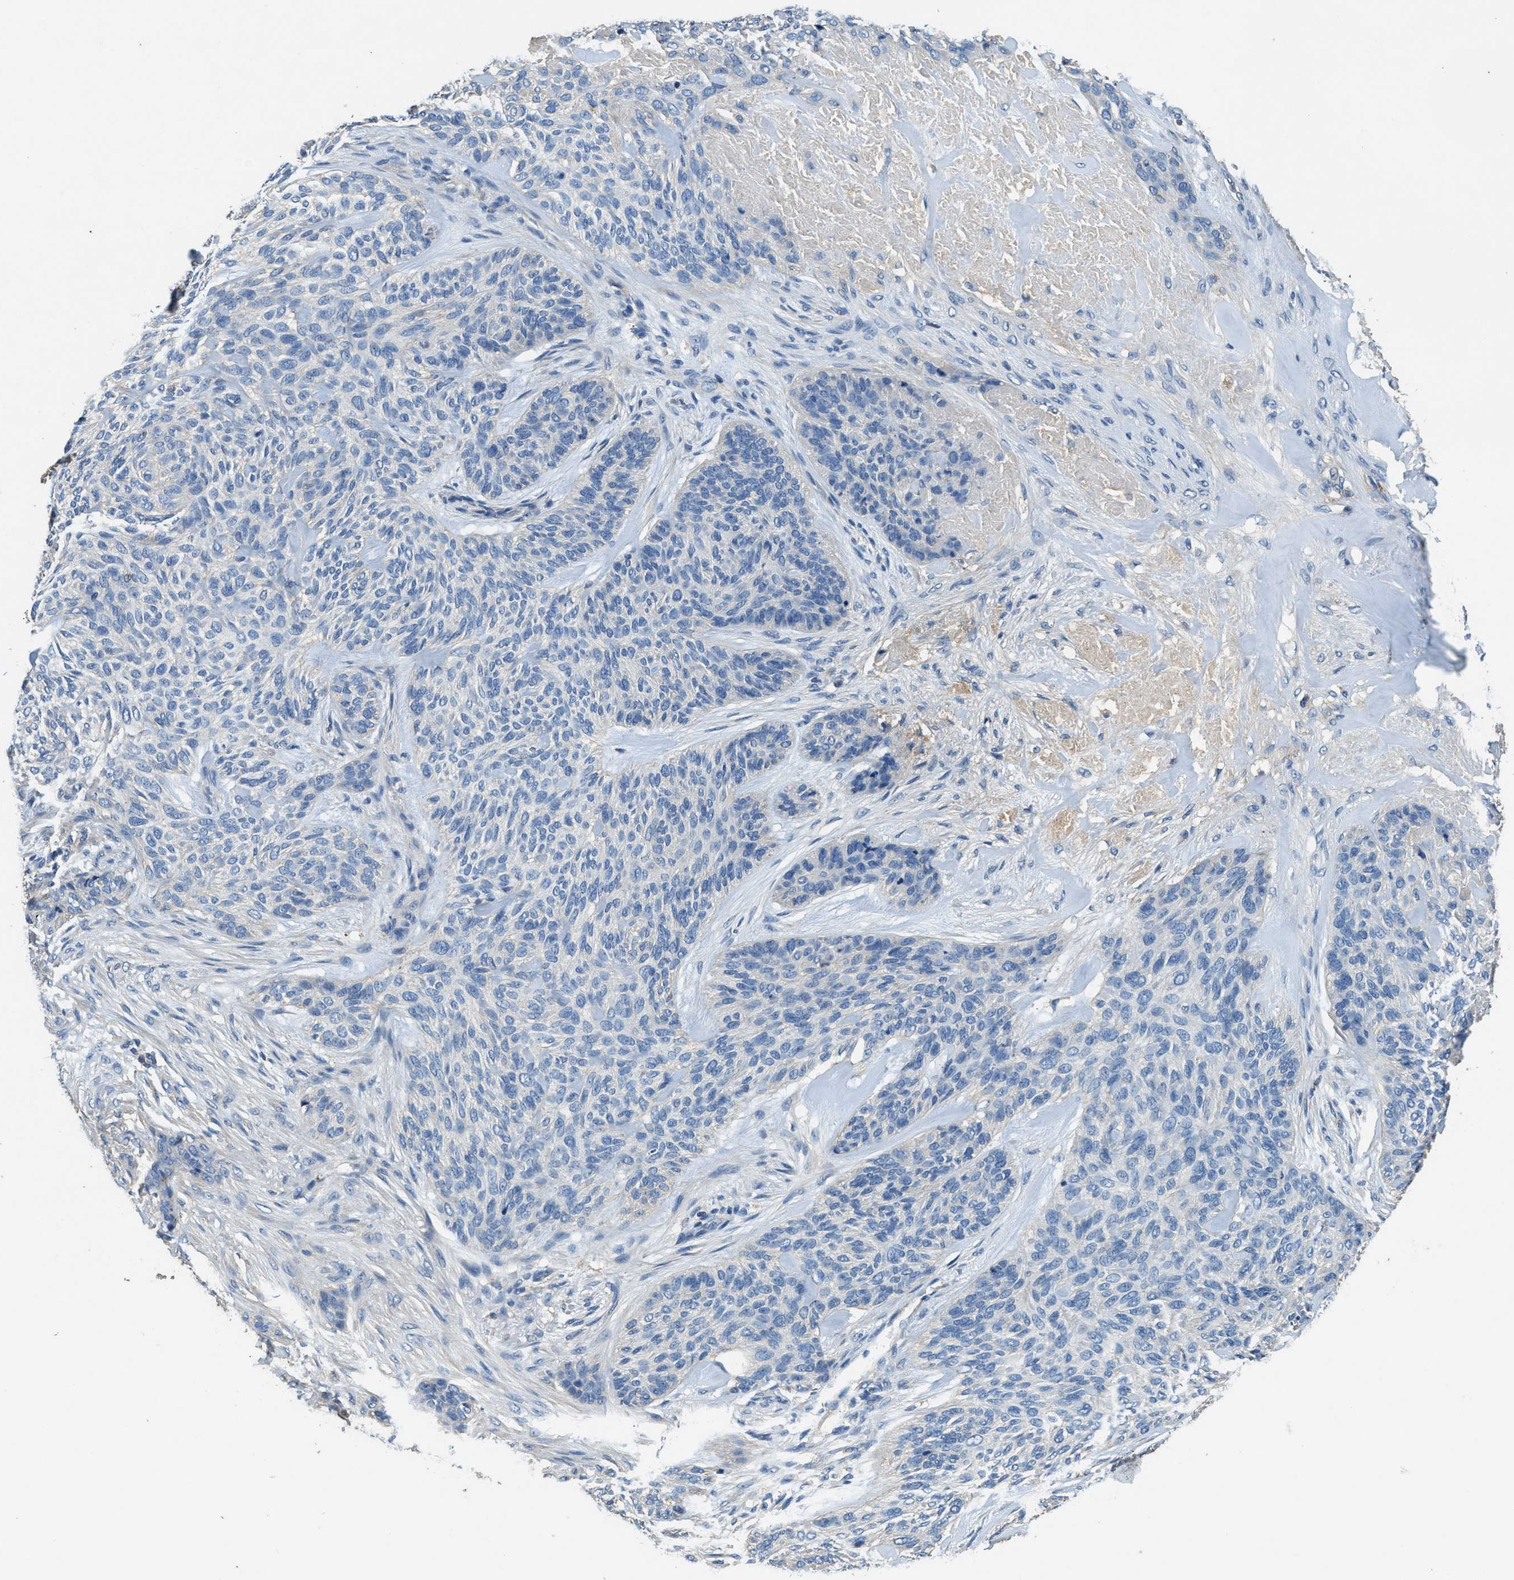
{"staining": {"intensity": "negative", "quantity": "none", "location": "none"}, "tissue": "skin cancer", "cell_type": "Tumor cells", "image_type": "cancer", "snomed": [{"axis": "morphology", "description": "Basal cell carcinoma"}, {"axis": "topography", "description": "Skin"}], "caption": "Basal cell carcinoma (skin) was stained to show a protein in brown. There is no significant positivity in tumor cells.", "gene": "BLOC1S1", "patient": {"sex": "male", "age": 55}}